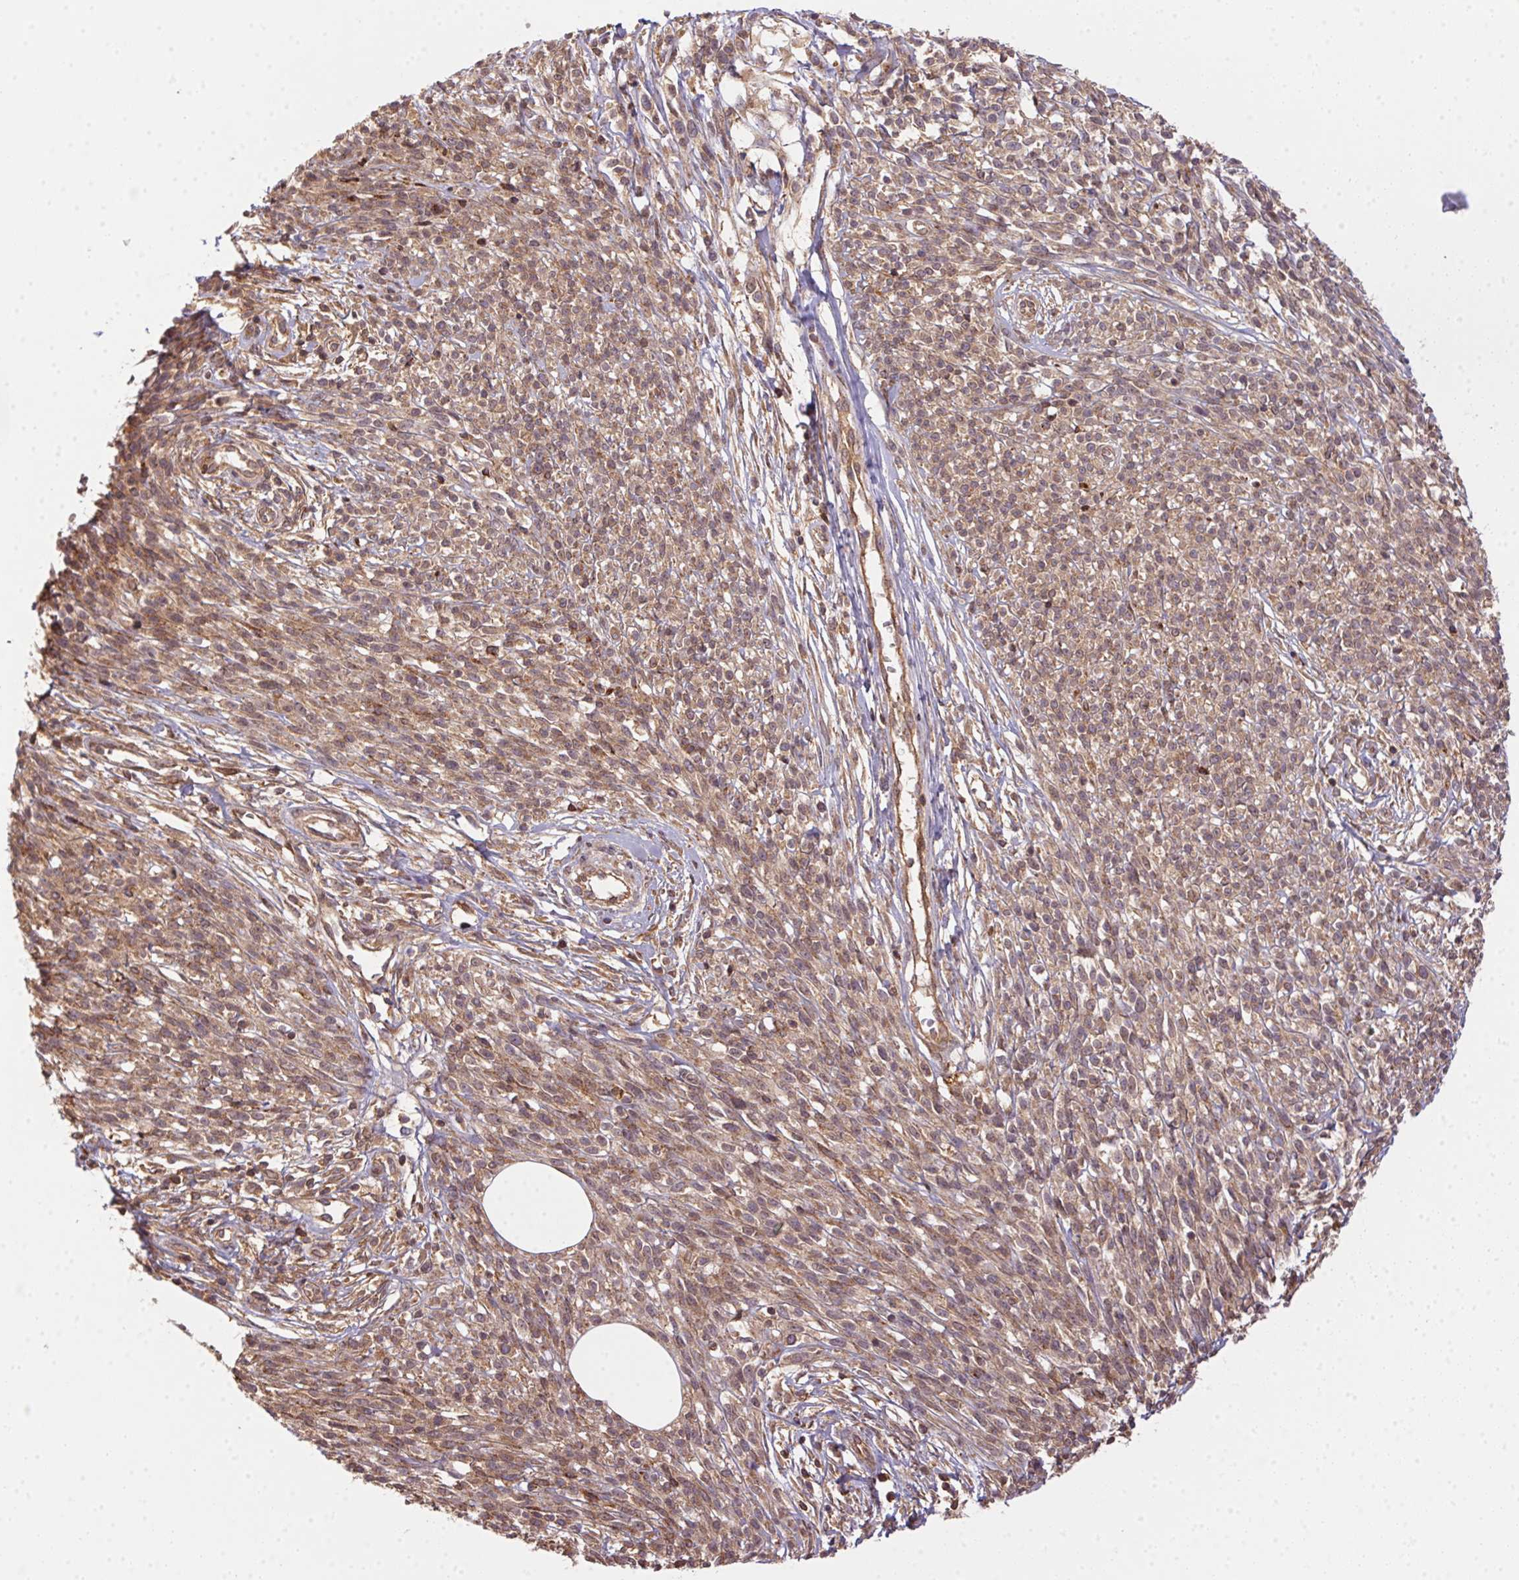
{"staining": {"intensity": "weak", "quantity": ">75%", "location": "cytoplasmic/membranous"}, "tissue": "melanoma", "cell_type": "Tumor cells", "image_type": "cancer", "snomed": [{"axis": "morphology", "description": "Malignant melanoma, NOS"}, {"axis": "topography", "description": "Skin"}, {"axis": "topography", "description": "Skin of trunk"}], "caption": "The image reveals immunohistochemical staining of malignant melanoma. There is weak cytoplasmic/membranous positivity is present in about >75% of tumor cells. The protein of interest is shown in brown color, while the nuclei are stained blue.", "gene": "MEX3D", "patient": {"sex": "male", "age": 74}}